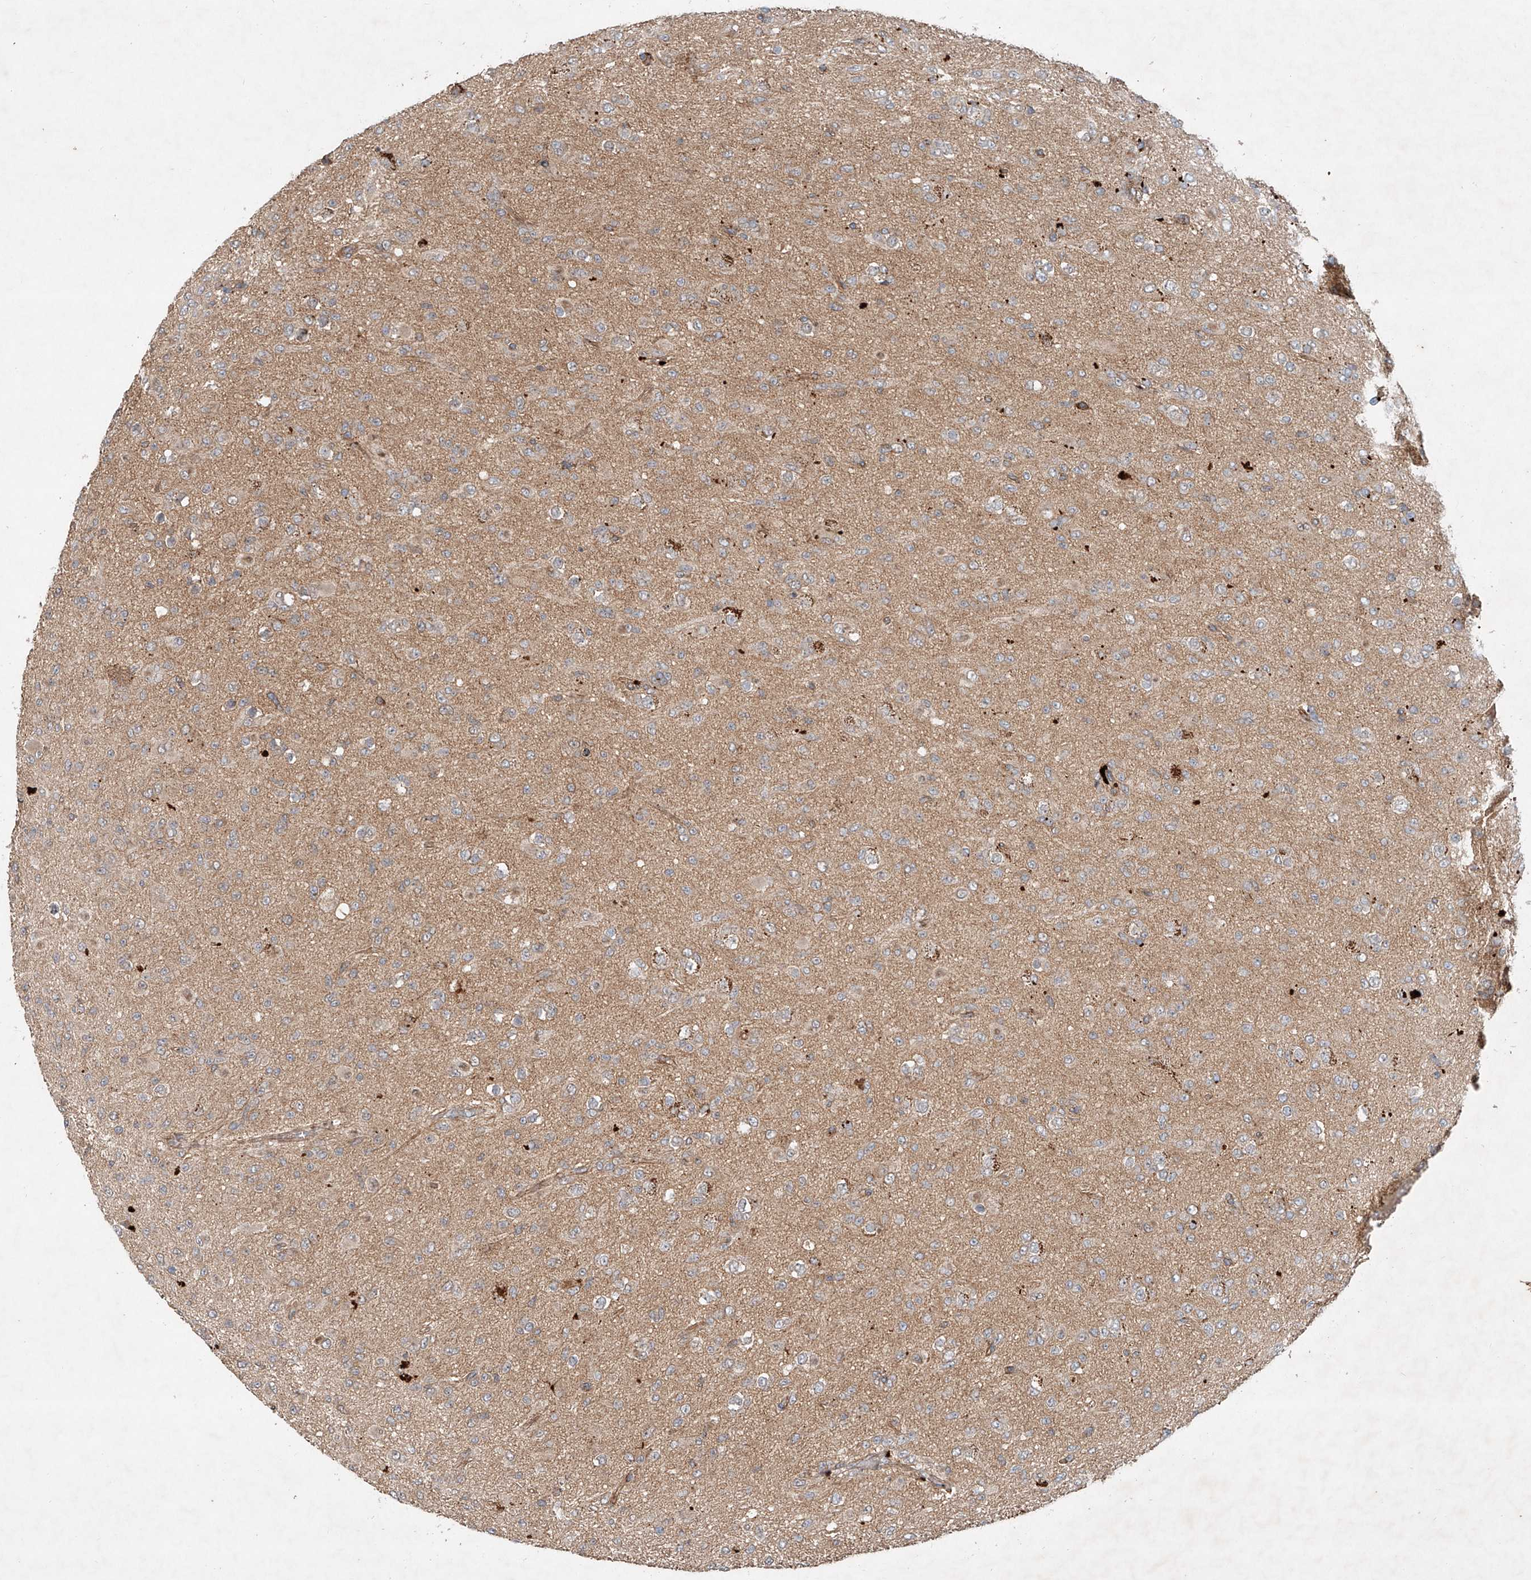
{"staining": {"intensity": "weak", "quantity": "25%-75%", "location": "cytoplasmic/membranous"}, "tissue": "glioma", "cell_type": "Tumor cells", "image_type": "cancer", "snomed": [{"axis": "morphology", "description": "Glioma, malignant, Low grade"}, {"axis": "topography", "description": "Brain"}], "caption": "Protein positivity by immunohistochemistry (IHC) displays weak cytoplasmic/membranous staining in approximately 25%-75% of tumor cells in glioma. Immunohistochemistry stains the protein of interest in brown and the nuclei are stained blue.", "gene": "IER5", "patient": {"sex": "male", "age": 65}}